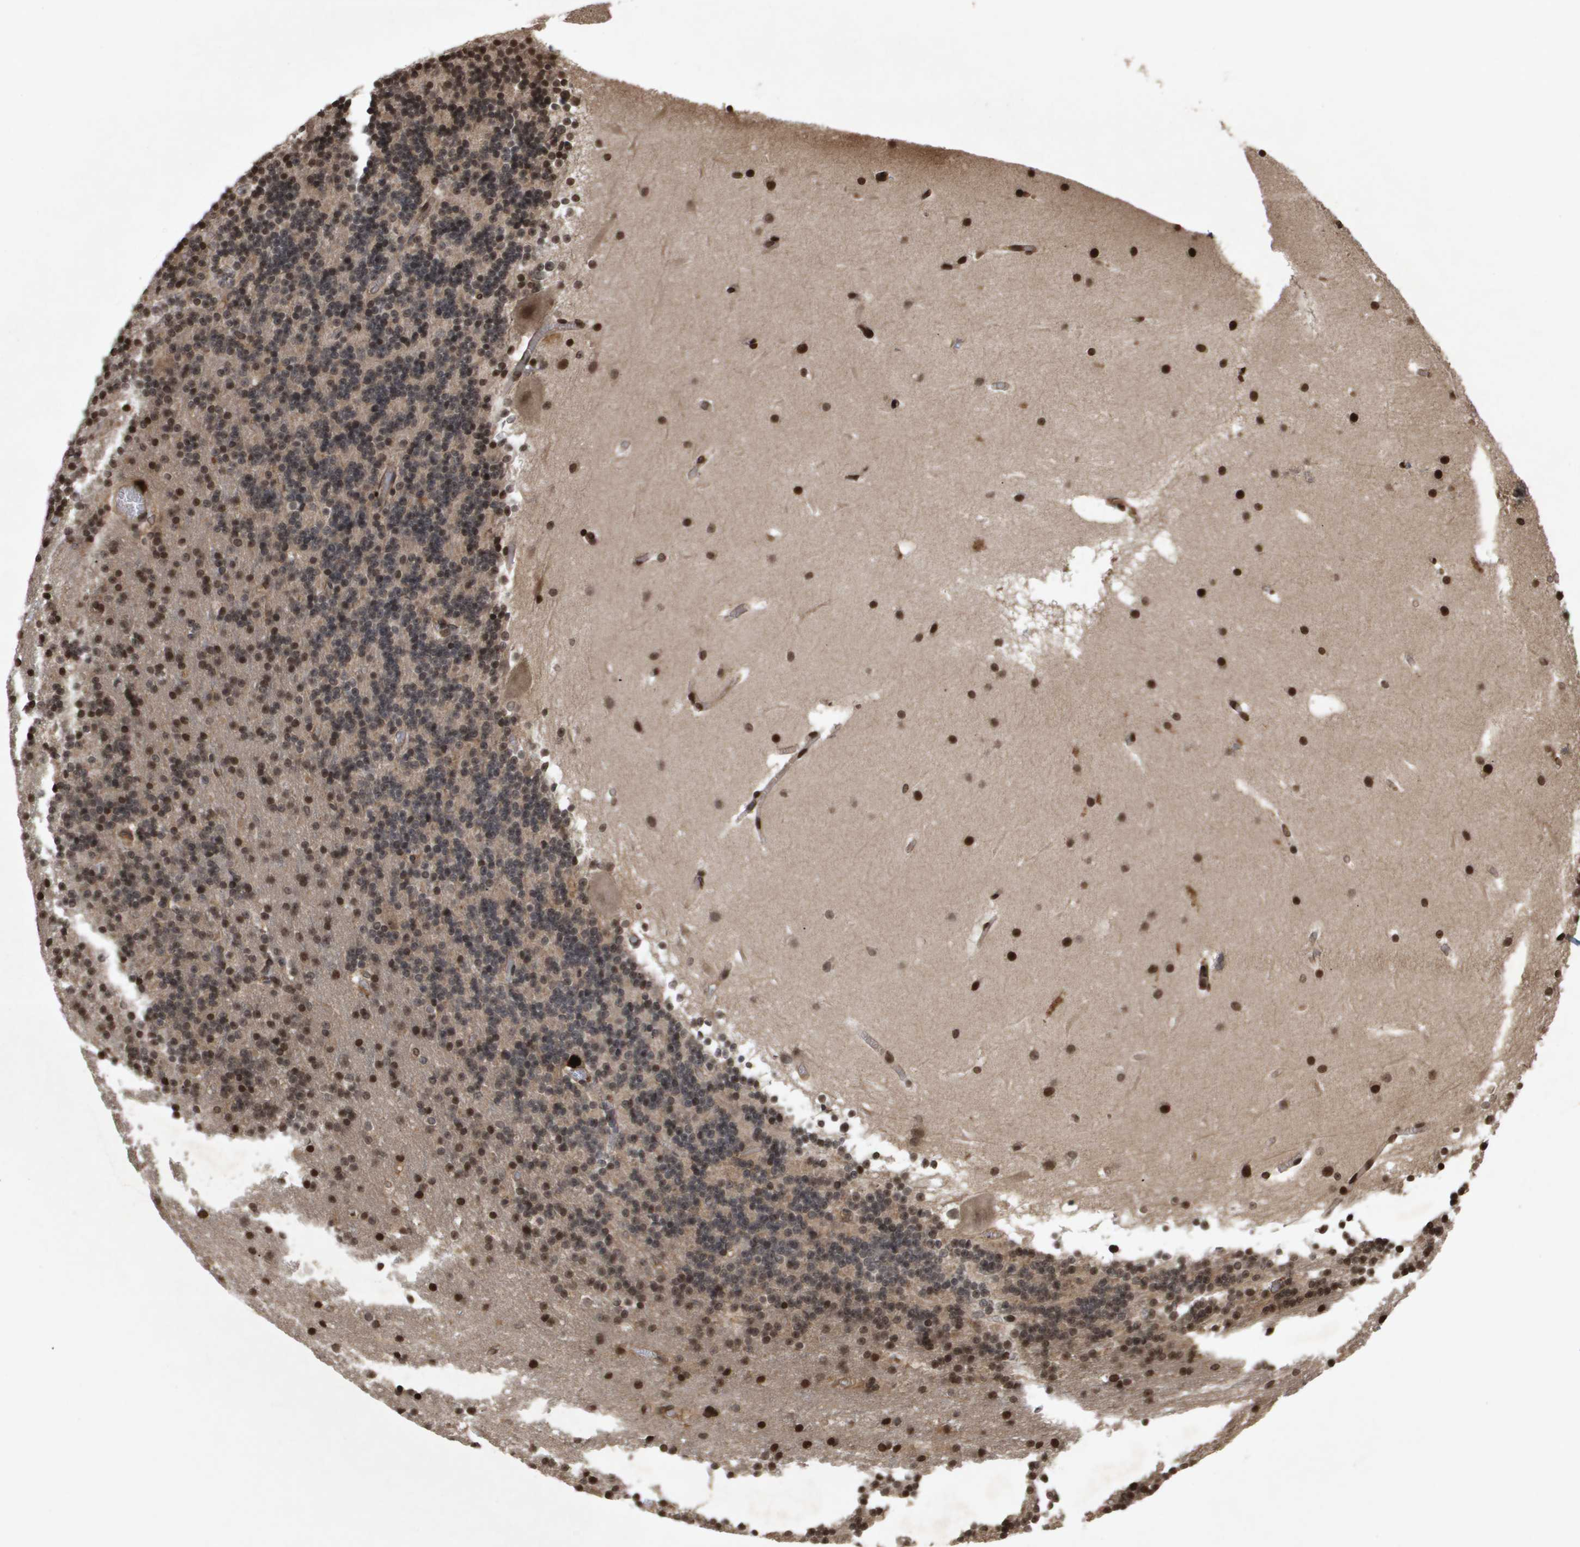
{"staining": {"intensity": "moderate", "quantity": "<25%", "location": "cytoplasmic/membranous,nuclear"}, "tissue": "cerebellum", "cell_type": "Cells in granular layer", "image_type": "normal", "snomed": [{"axis": "morphology", "description": "Normal tissue, NOS"}, {"axis": "topography", "description": "Cerebellum"}], "caption": "Protein staining of benign cerebellum demonstrates moderate cytoplasmic/membranous,nuclear positivity in approximately <25% of cells in granular layer.", "gene": "HSPA6", "patient": {"sex": "male", "age": 45}}